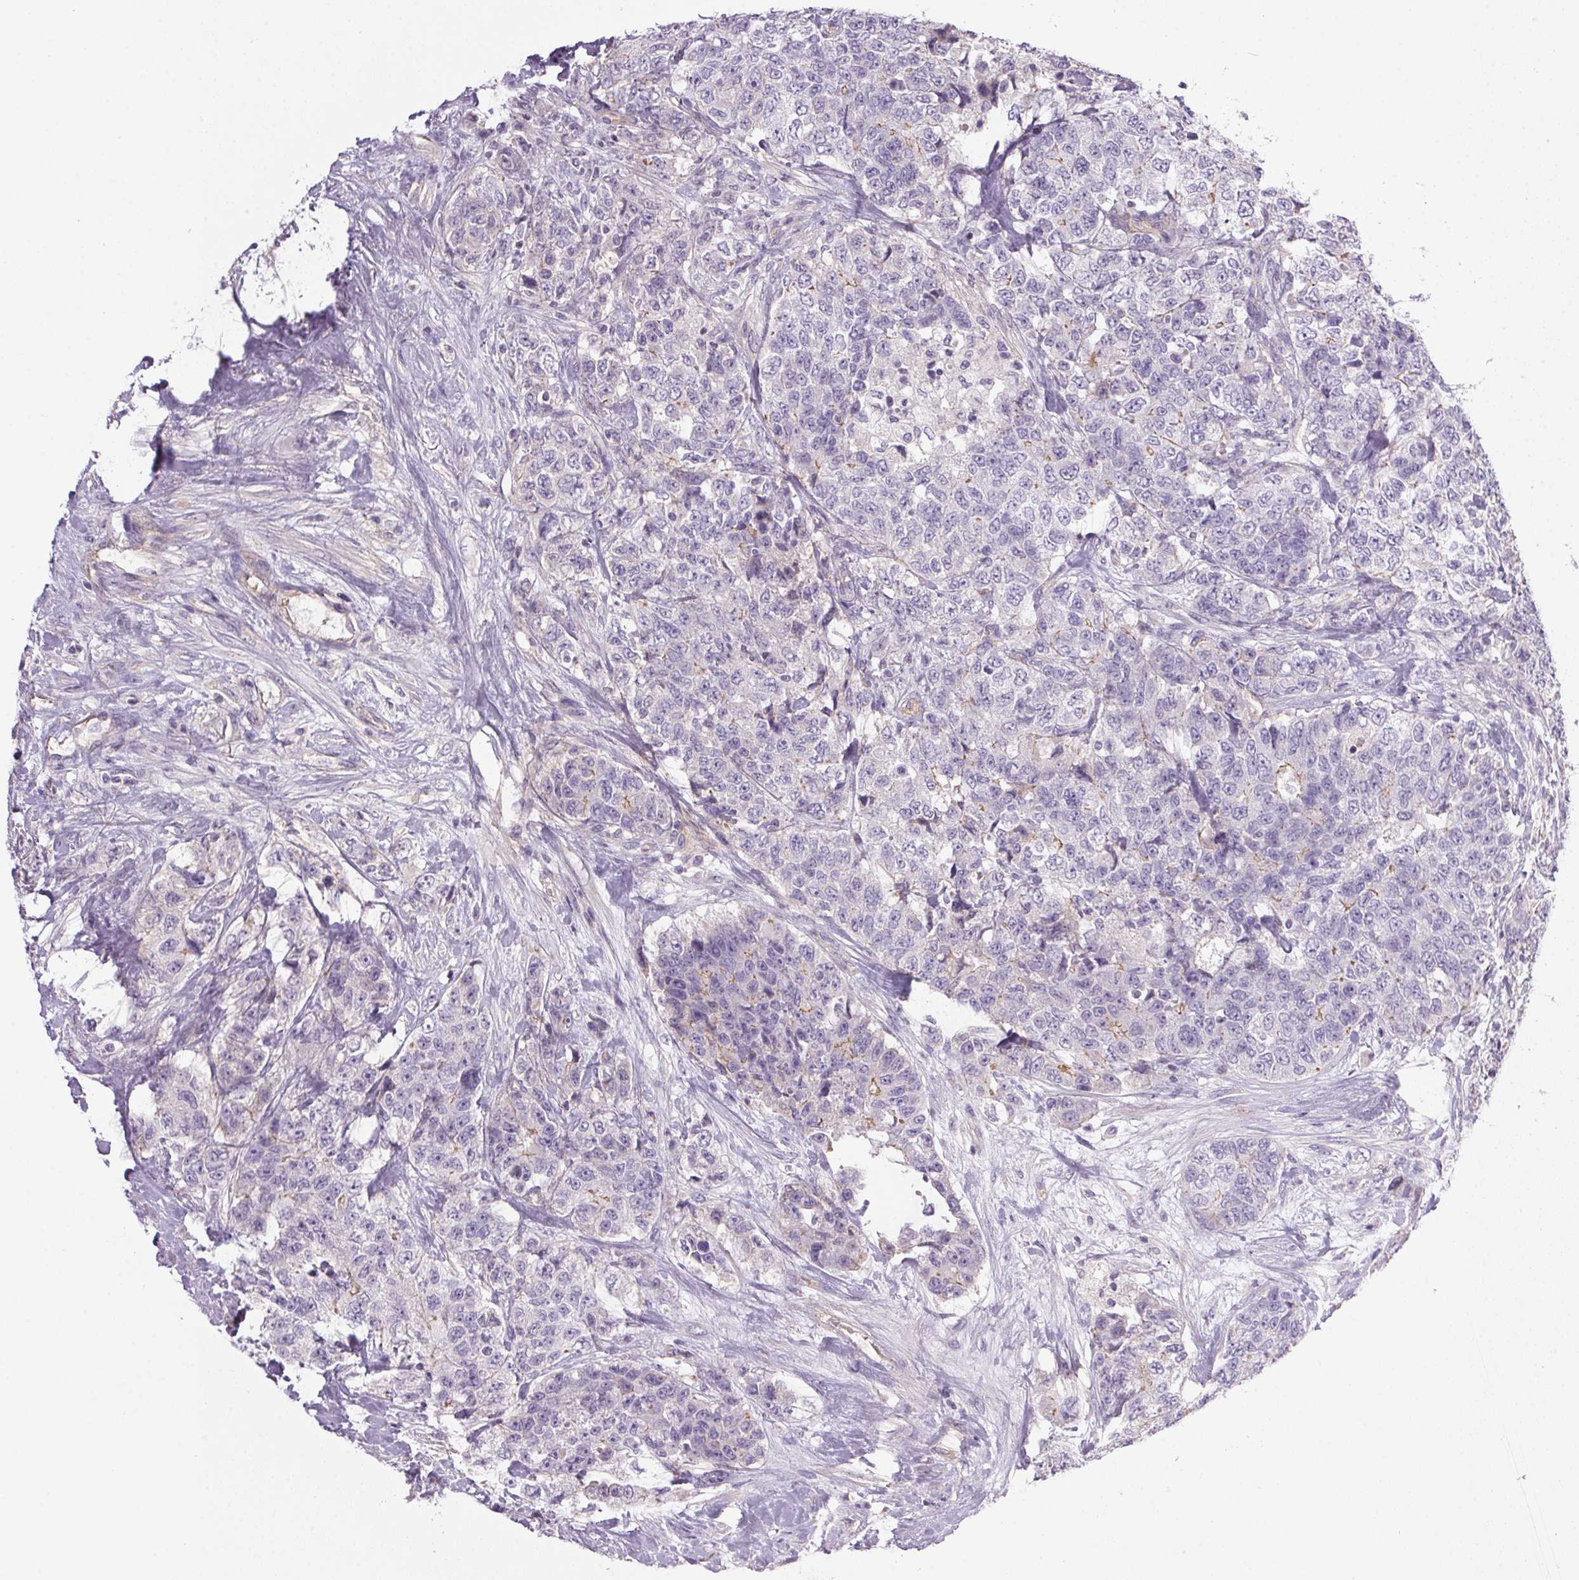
{"staining": {"intensity": "weak", "quantity": "<25%", "location": "cytoplasmic/membranous"}, "tissue": "urothelial cancer", "cell_type": "Tumor cells", "image_type": "cancer", "snomed": [{"axis": "morphology", "description": "Urothelial carcinoma, High grade"}, {"axis": "topography", "description": "Urinary bladder"}], "caption": "Immunohistochemistry of human urothelial carcinoma (high-grade) displays no expression in tumor cells.", "gene": "APOC4", "patient": {"sex": "female", "age": 78}}